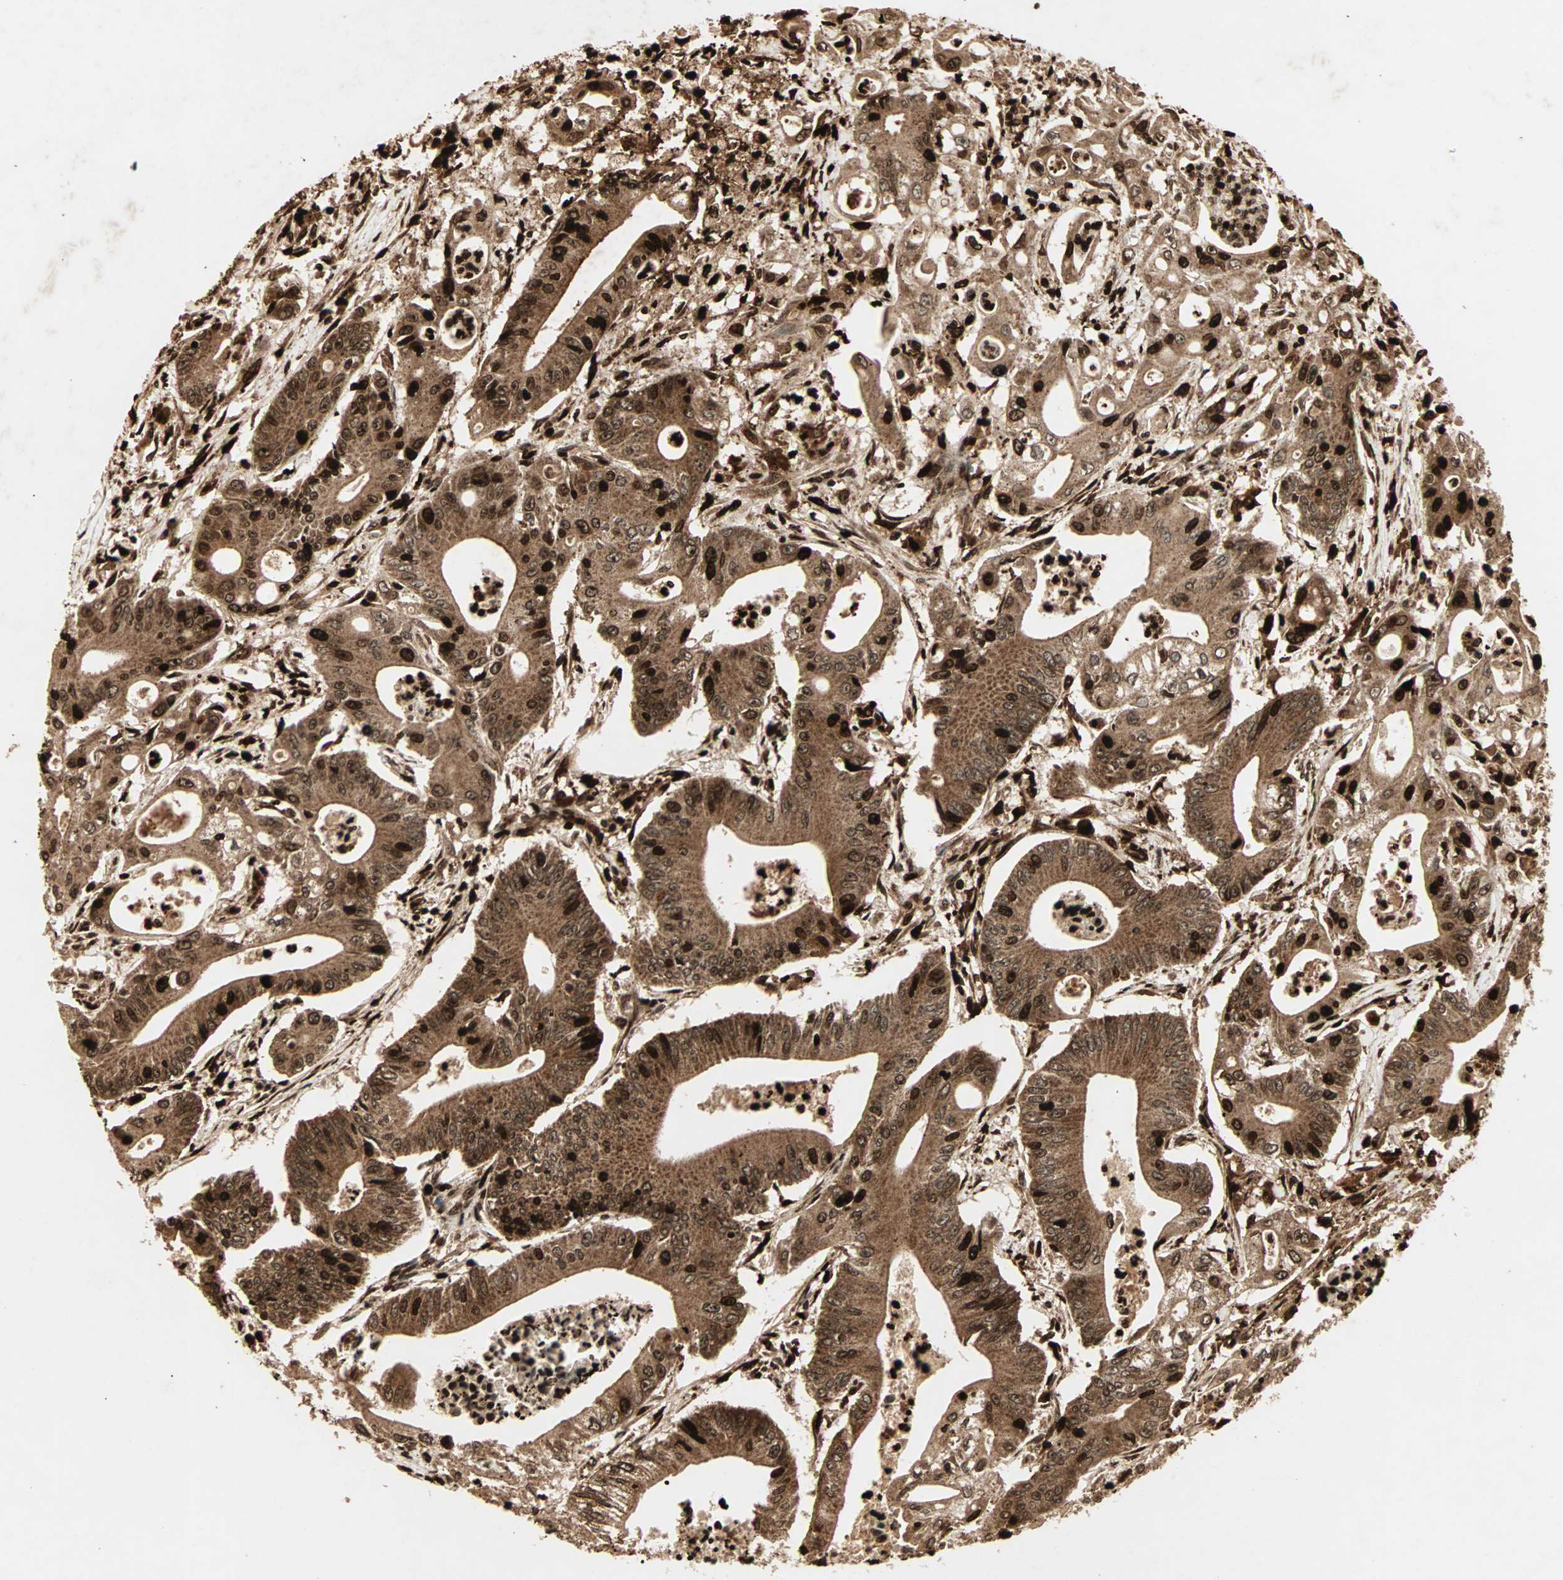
{"staining": {"intensity": "strong", "quantity": ">75%", "location": "cytoplasmic/membranous,nuclear"}, "tissue": "pancreatic cancer", "cell_type": "Tumor cells", "image_type": "cancer", "snomed": [{"axis": "morphology", "description": "Normal tissue, NOS"}, {"axis": "topography", "description": "Lymph node"}], "caption": "Strong cytoplasmic/membranous and nuclear protein positivity is seen in about >75% of tumor cells in pancreatic cancer.", "gene": "RFFL", "patient": {"sex": "male", "age": 62}}